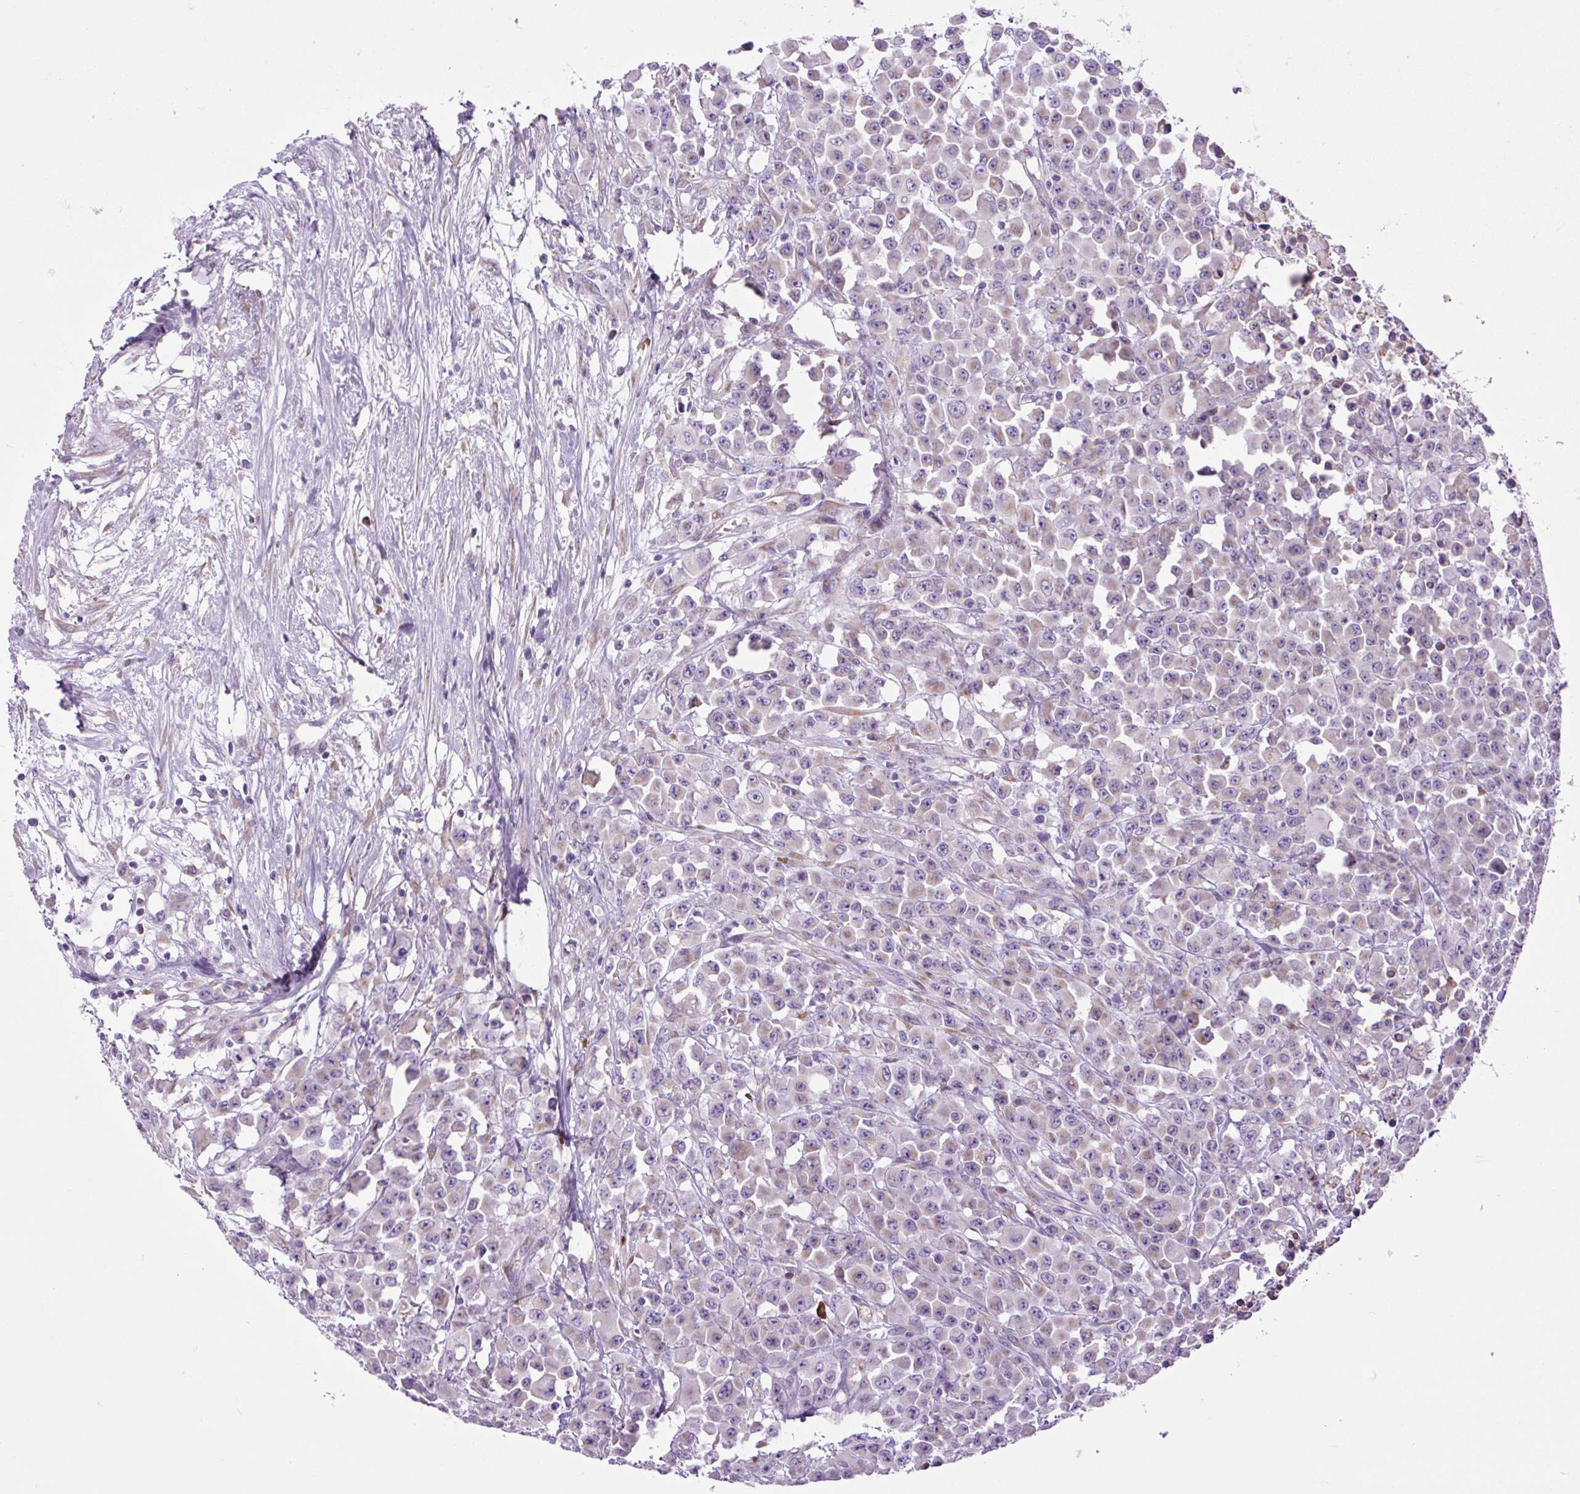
{"staining": {"intensity": "weak", "quantity": "25%-75%", "location": "cytoplasmic/membranous"}, "tissue": "colorectal cancer", "cell_type": "Tumor cells", "image_type": "cancer", "snomed": [{"axis": "morphology", "description": "Adenocarcinoma, NOS"}, {"axis": "topography", "description": "Colon"}], "caption": "Protein staining of colorectal cancer (adenocarcinoma) tissue demonstrates weak cytoplasmic/membranous positivity in approximately 25%-75% of tumor cells. (brown staining indicates protein expression, while blue staining denotes nuclei).", "gene": "DDOST", "patient": {"sex": "male", "age": 51}}